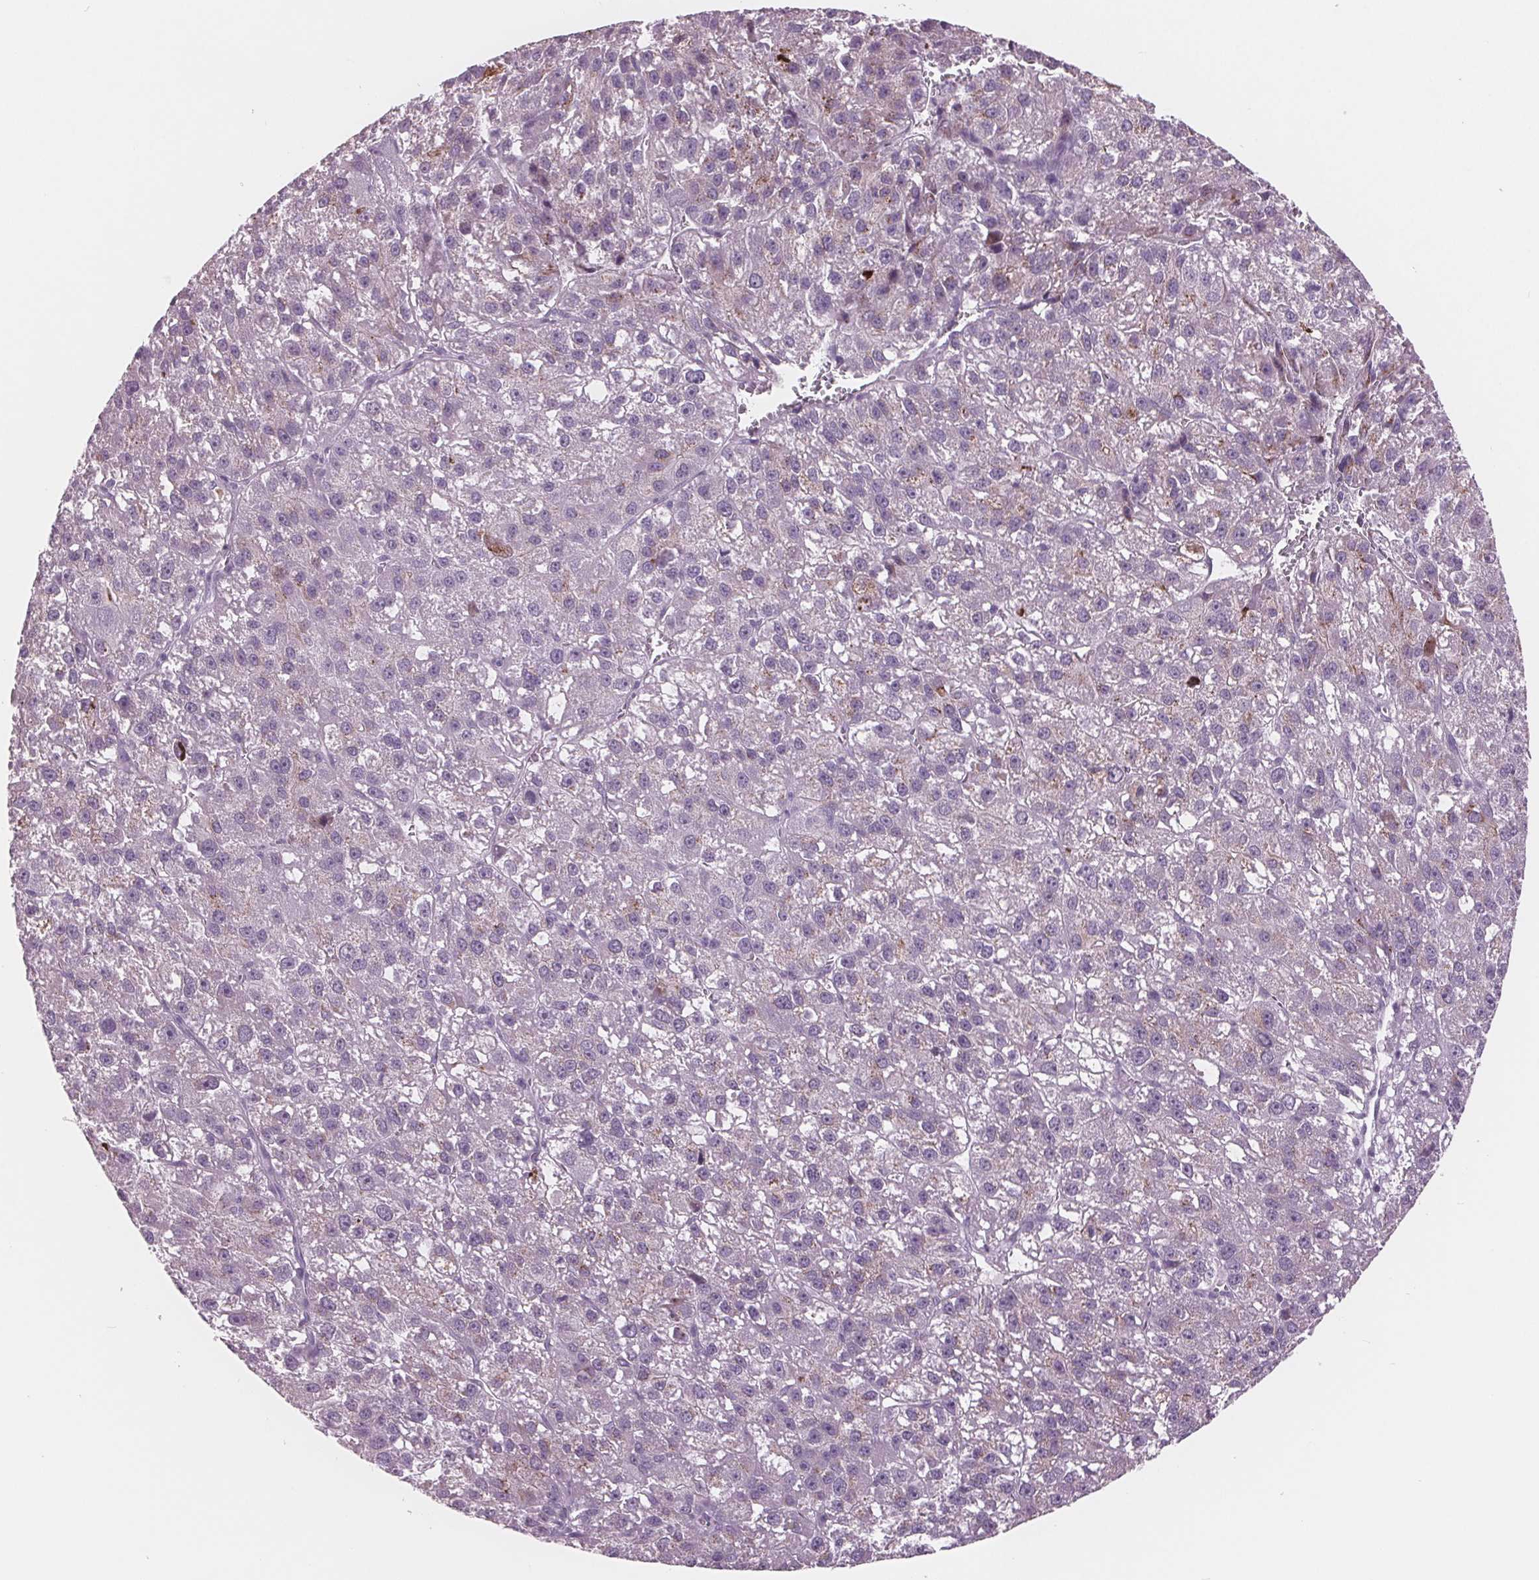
{"staining": {"intensity": "negative", "quantity": "none", "location": "none"}, "tissue": "liver cancer", "cell_type": "Tumor cells", "image_type": "cancer", "snomed": [{"axis": "morphology", "description": "Carcinoma, Hepatocellular, NOS"}, {"axis": "topography", "description": "Liver"}], "caption": "Immunohistochemistry (IHC) histopathology image of neoplastic tissue: human liver cancer stained with DAB reveals no significant protein positivity in tumor cells.", "gene": "AMBP", "patient": {"sex": "female", "age": 70}}